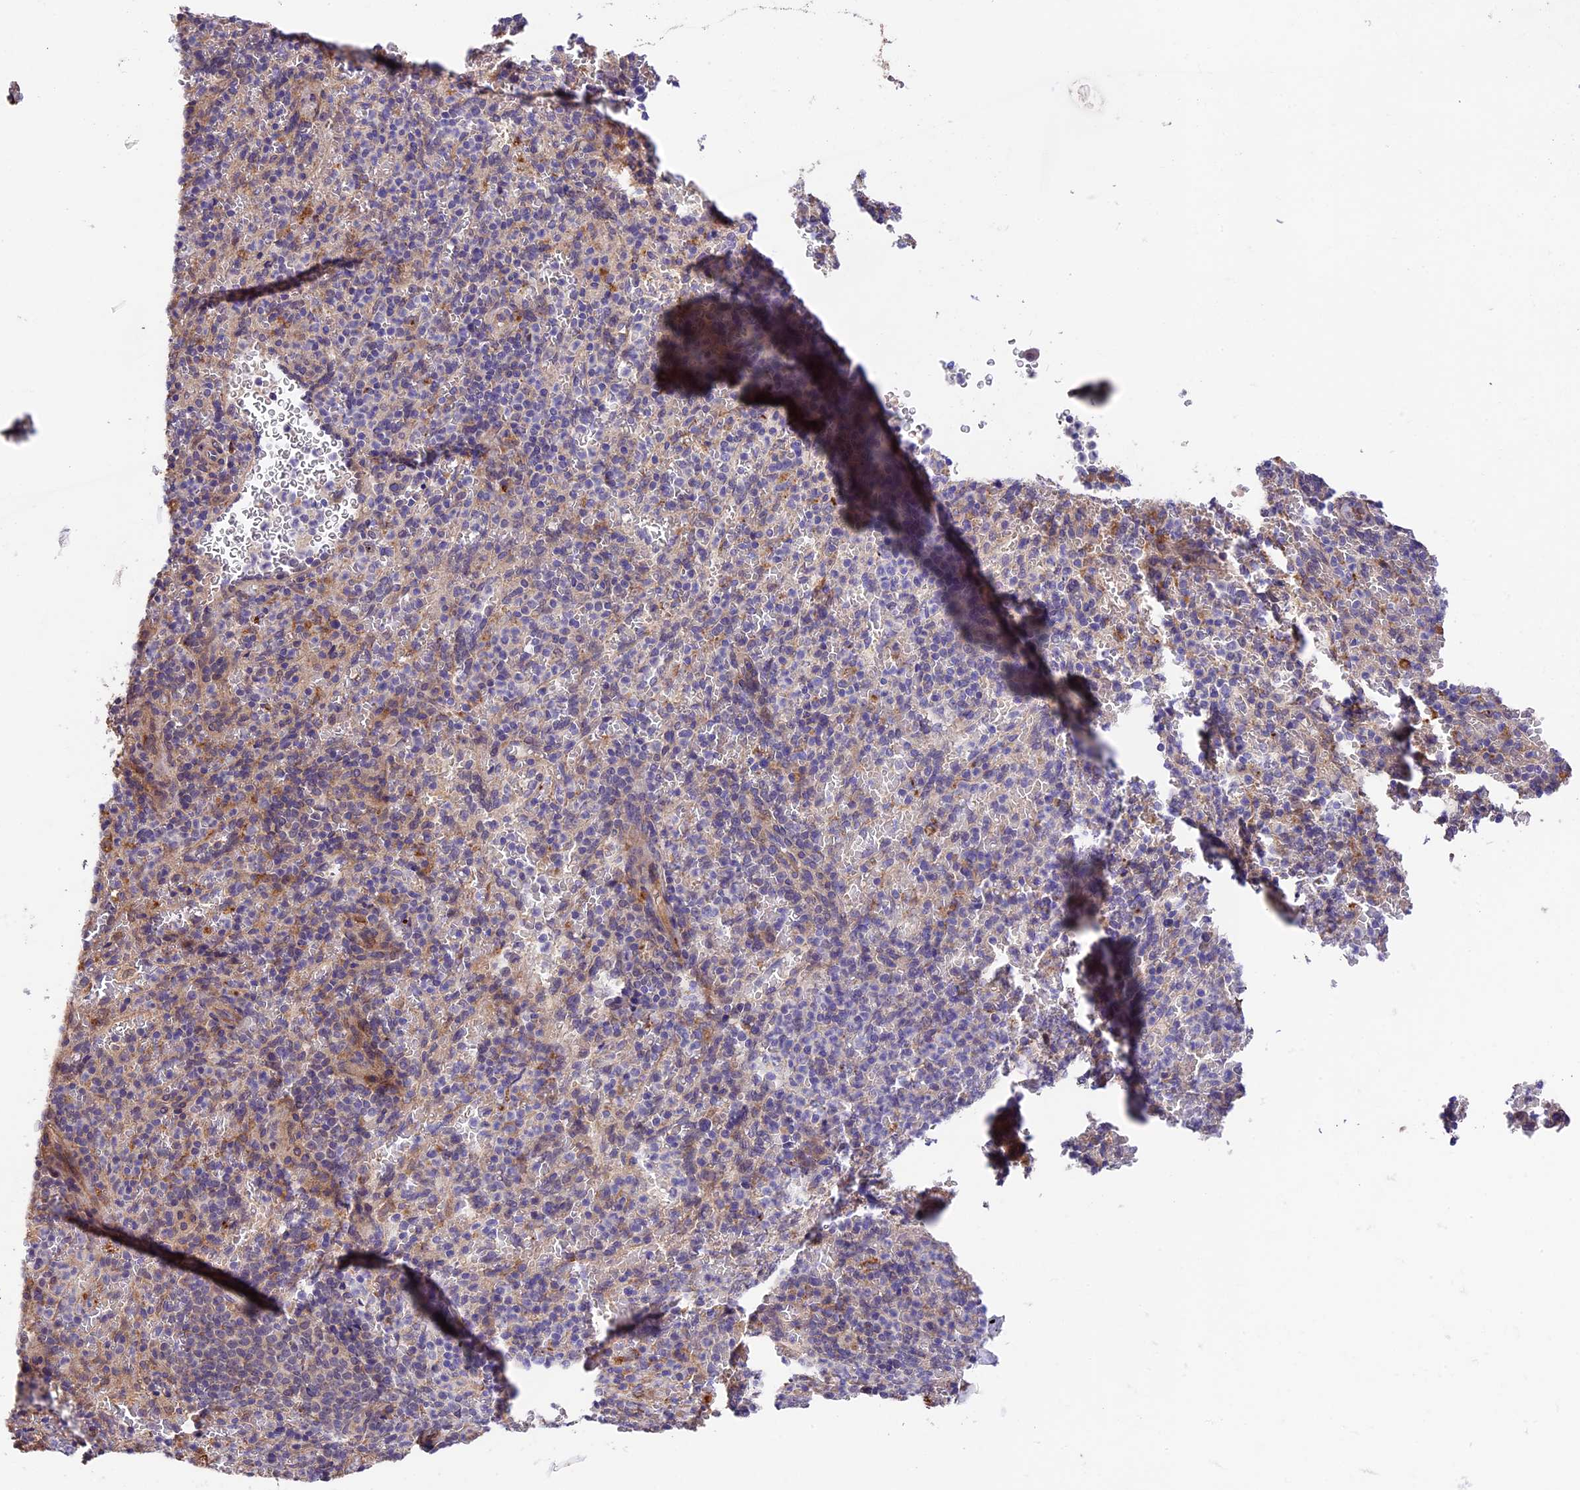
{"staining": {"intensity": "weak", "quantity": "<25%", "location": "cytoplasmic/membranous"}, "tissue": "spleen", "cell_type": "Cells in red pulp", "image_type": "normal", "snomed": [{"axis": "morphology", "description": "Normal tissue, NOS"}, {"axis": "topography", "description": "Spleen"}], "caption": "Micrograph shows no protein expression in cells in red pulp of benign spleen.", "gene": "LSM7", "patient": {"sex": "female", "age": 74}}